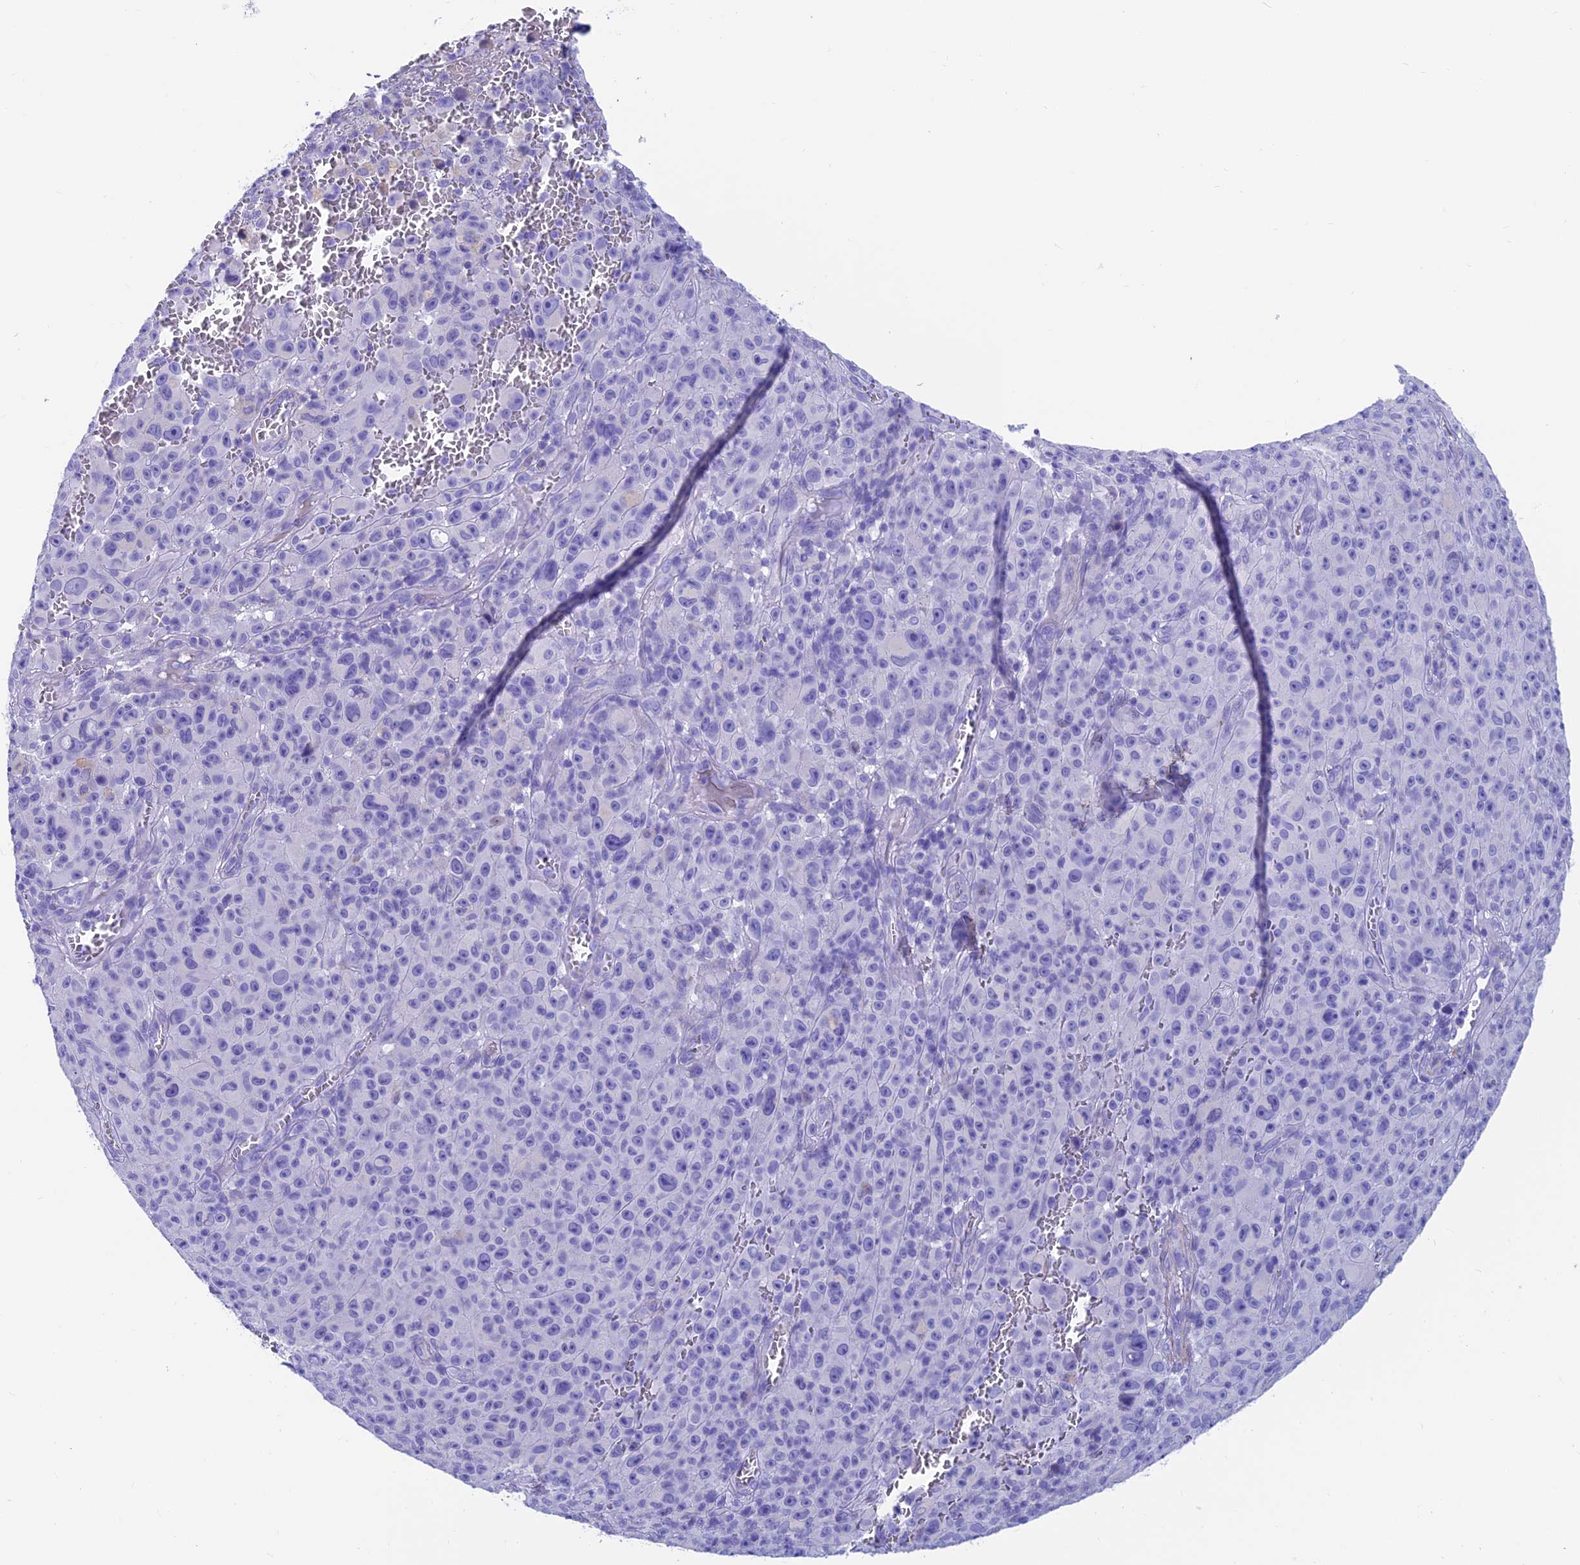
{"staining": {"intensity": "negative", "quantity": "none", "location": "none"}, "tissue": "melanoma", "cell_type": "Tumor cells", "image_type": "cancer", "snomed": [{"axis": "morphology", "description": "Malignant melanoma, NOS"}, {"axis": "topography", "description": "Skin"}], "caption": "A micrograph of human malignant melanoma is negative for staining in tumor cells.", "gene": "GNG11", "patient": {"sex": "female", "age": 82}}